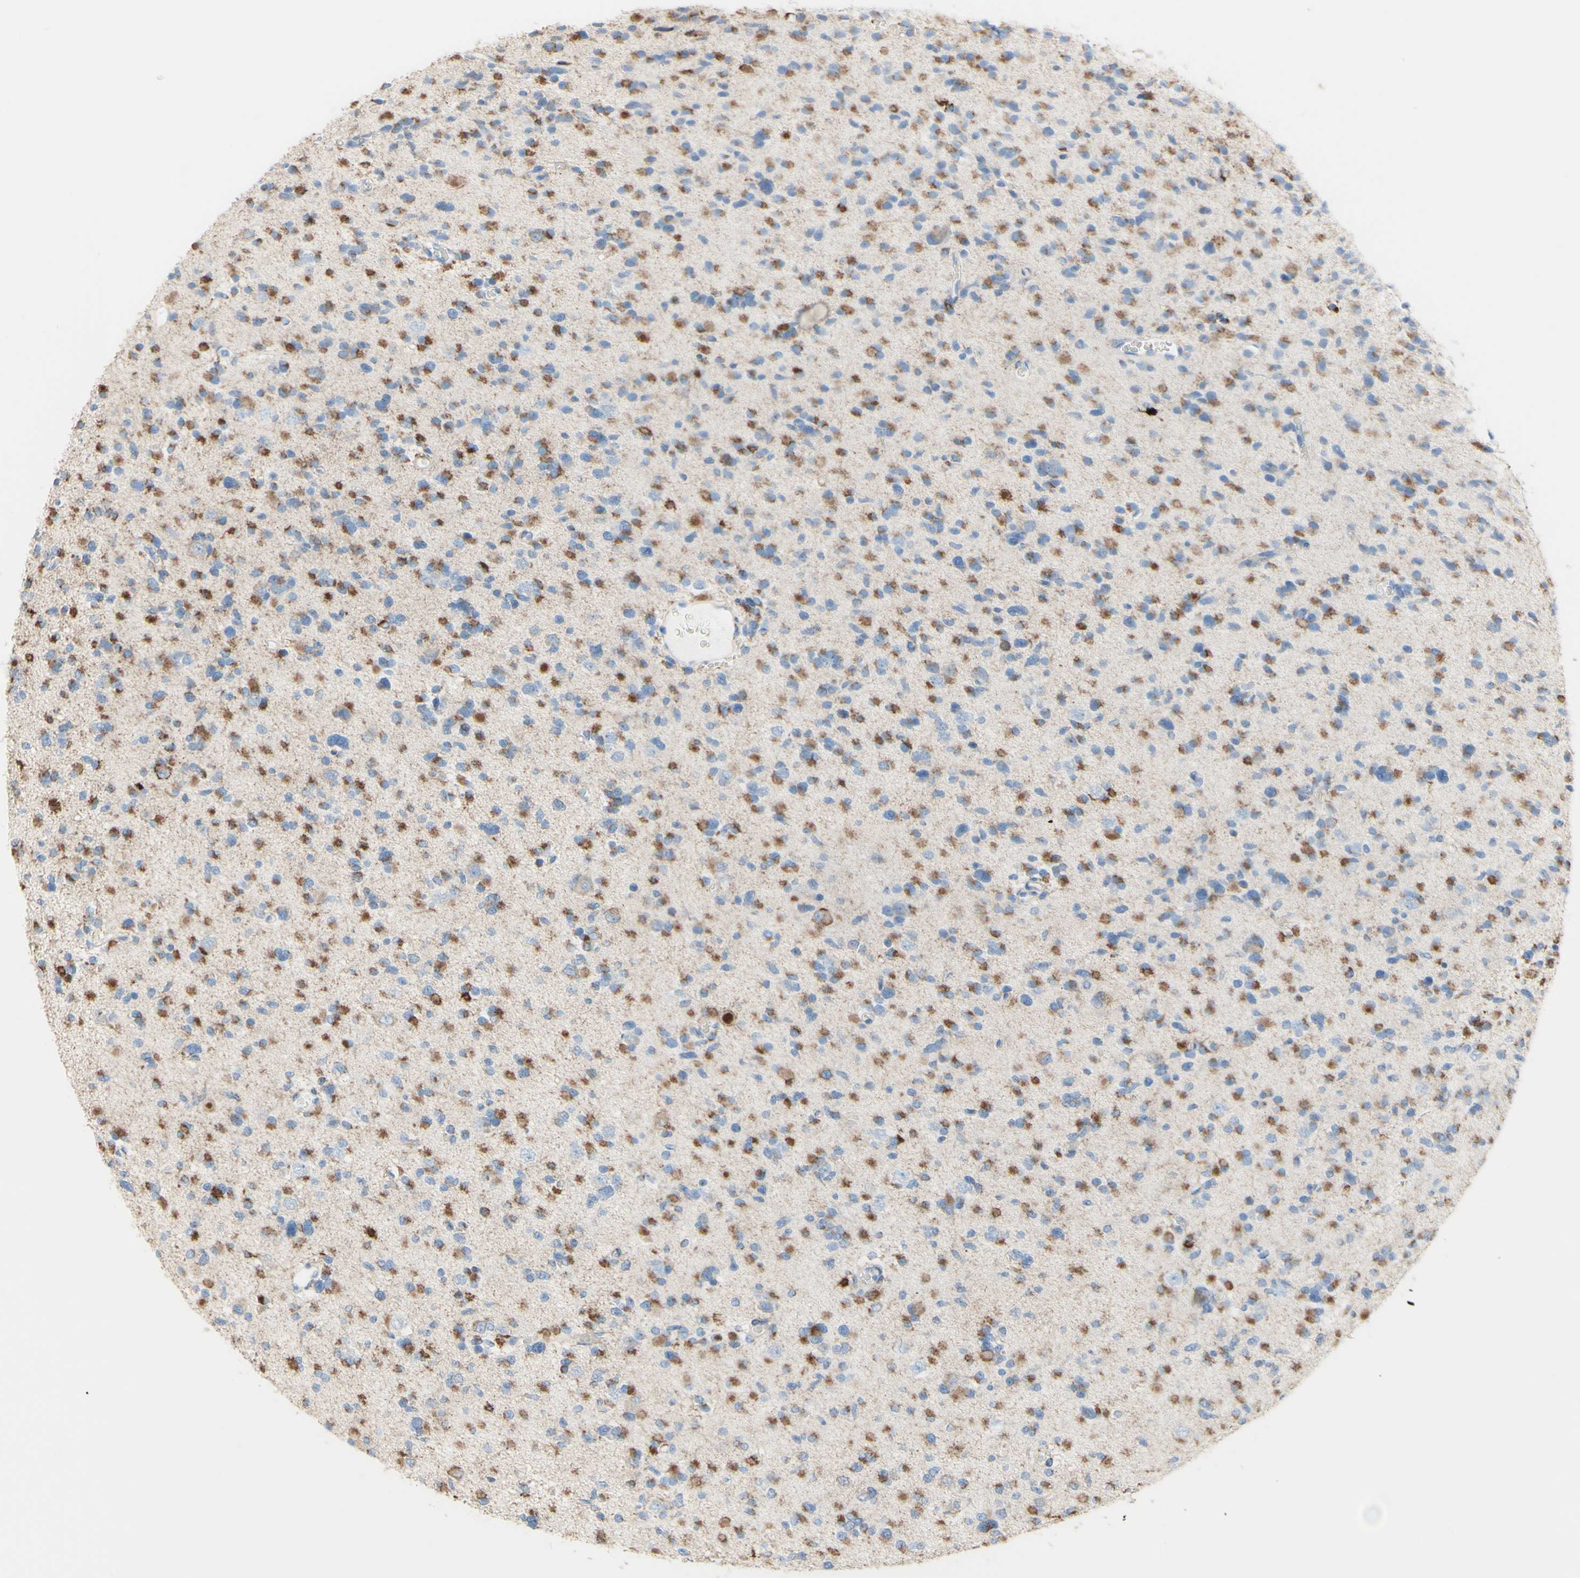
{"staining": {"intensity": "moderate", "quantity": ">75%", "location": "cytoplasmic/membranous"}, "tissue": "glioma", "cell_type": "Tumor cells", "image_type": "cancer", "snomed": [{"axis": "morphology", "description": "Glioma, malignant, Low grade"}, {"axis": "topography", "description": "Brain"}], "caption": "Glioma stained with a brown dye shows moderate cytoplasmic/membranous positive positivity in approximately >75% of tumor cells.", "gene": "AGPAT5", "patient": {"sex": "female", "age": 22}}